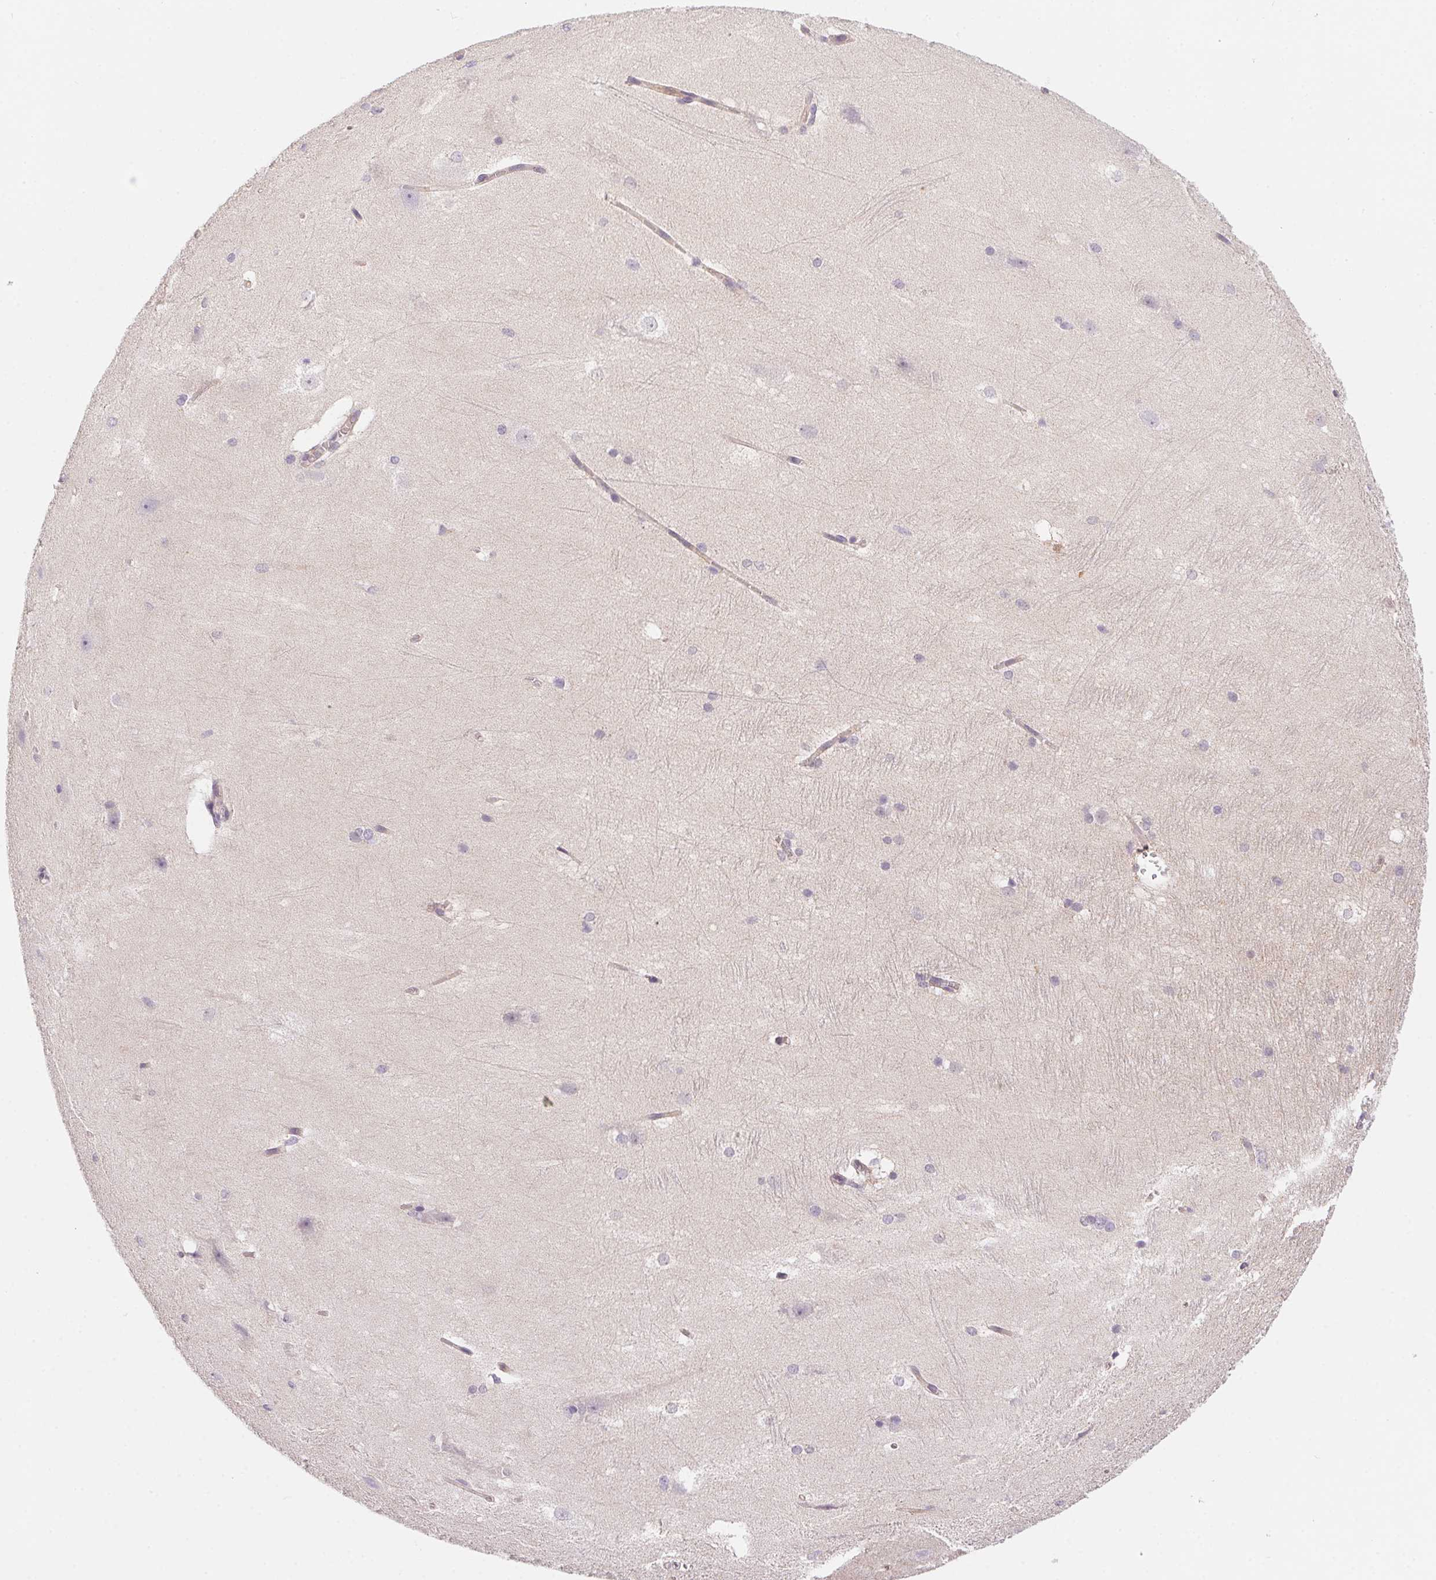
{"staining": {"intensity": "negative", "quantity": "none", "location": "none"}, "tissue": "hippocampus", "cell_type": "Glial cells", "image_type": "normal", "snomed": [{"axis": "morphology", "description": "Normal tissue, NOS"}, {"axis": "topography", "description": "Cerebral cortex"}, {"axis": "topography", "description": "Hippocampus"}], "caption": "This image is of benign hippocampus stained with immunohistochemistry to label a protein in brown with the nuclei are counter-stained blue. There is no positivity in glial cells.", "gene": "PRKAA1", "patient": {"sex": "female", "age": 19}}